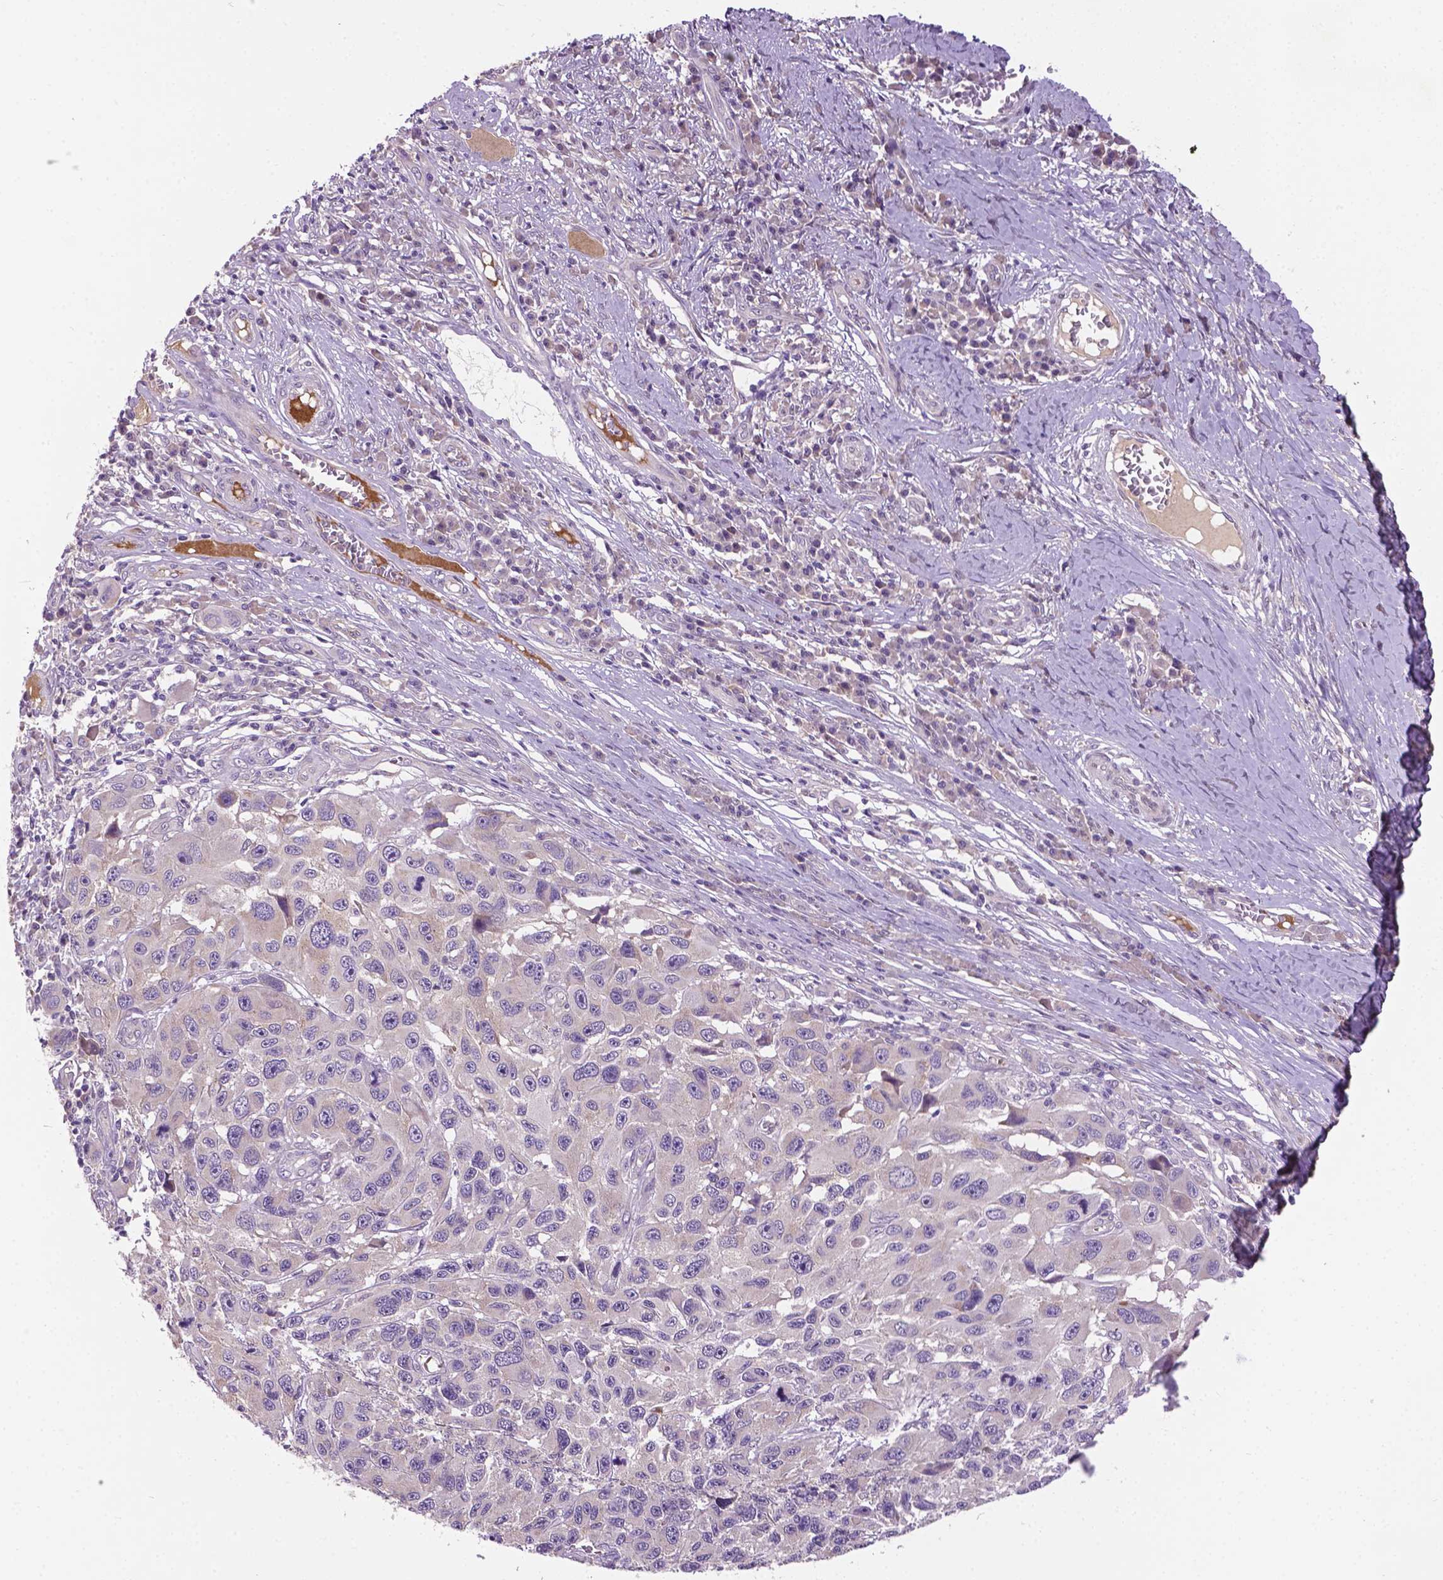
{"staining": {"intensity": "negative", "quantity": "none", "location": "none"}, "tissue": "melanoma", "cell_type": "Tumor cells", "image_type": "cancer", "snomed": [{"axis": "morphology", "description": "Malignant melanoma, NOS"}, {"axis": "topography", "description": "Skin"}], "caption": "Immunohistochemical staining of malignant melanoma exhibits no significant staining in tumor cells.", "gene": "IRF6", "patient": {"sex": "male", "age": 53}}